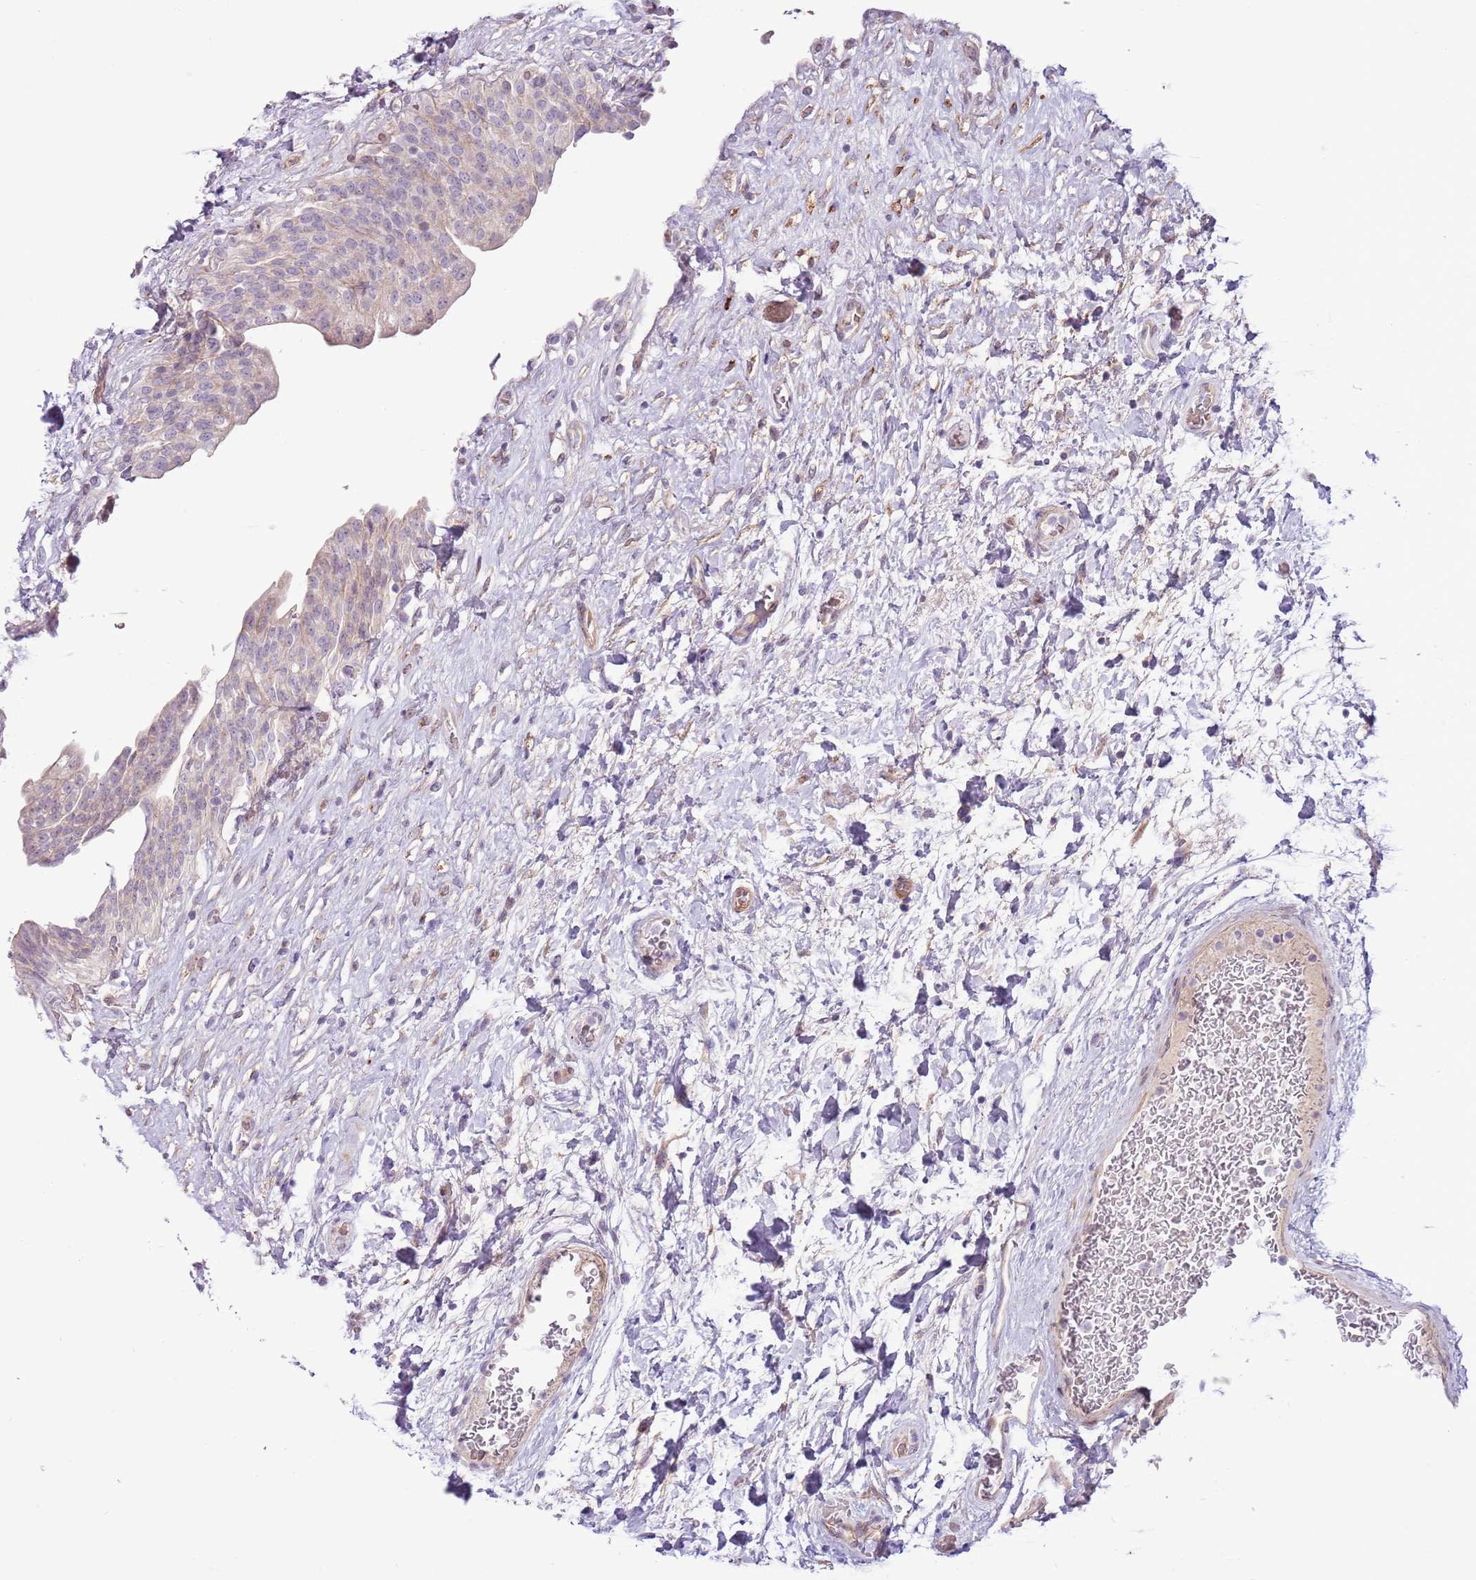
{"staining": {"intensity": "weak", "quantity": "25%-75%", "location": "cytoplasmic/membranous"}, "tissue": "urinary bladder", "cell_type": "Urothelial cells", "image_type": "normal", "snomed": [{"axis": "morphology", "description": "Normal tissue, NOS"}, {"axis": "topography", "description": "Urinary bladder"}], "caption": "IHC micrograph of unremarkable urinary bladder: human urinary bladder stained using immunohistochemistry (IHC) reveals low levels of weak protein expression localized specifically in the cytoplasmic/membranous of urothelial cells, appearing as a cytoplasmic/membranous brown color.", "gene": "MRO", "patient": {"sex": "male", "age": 74}}